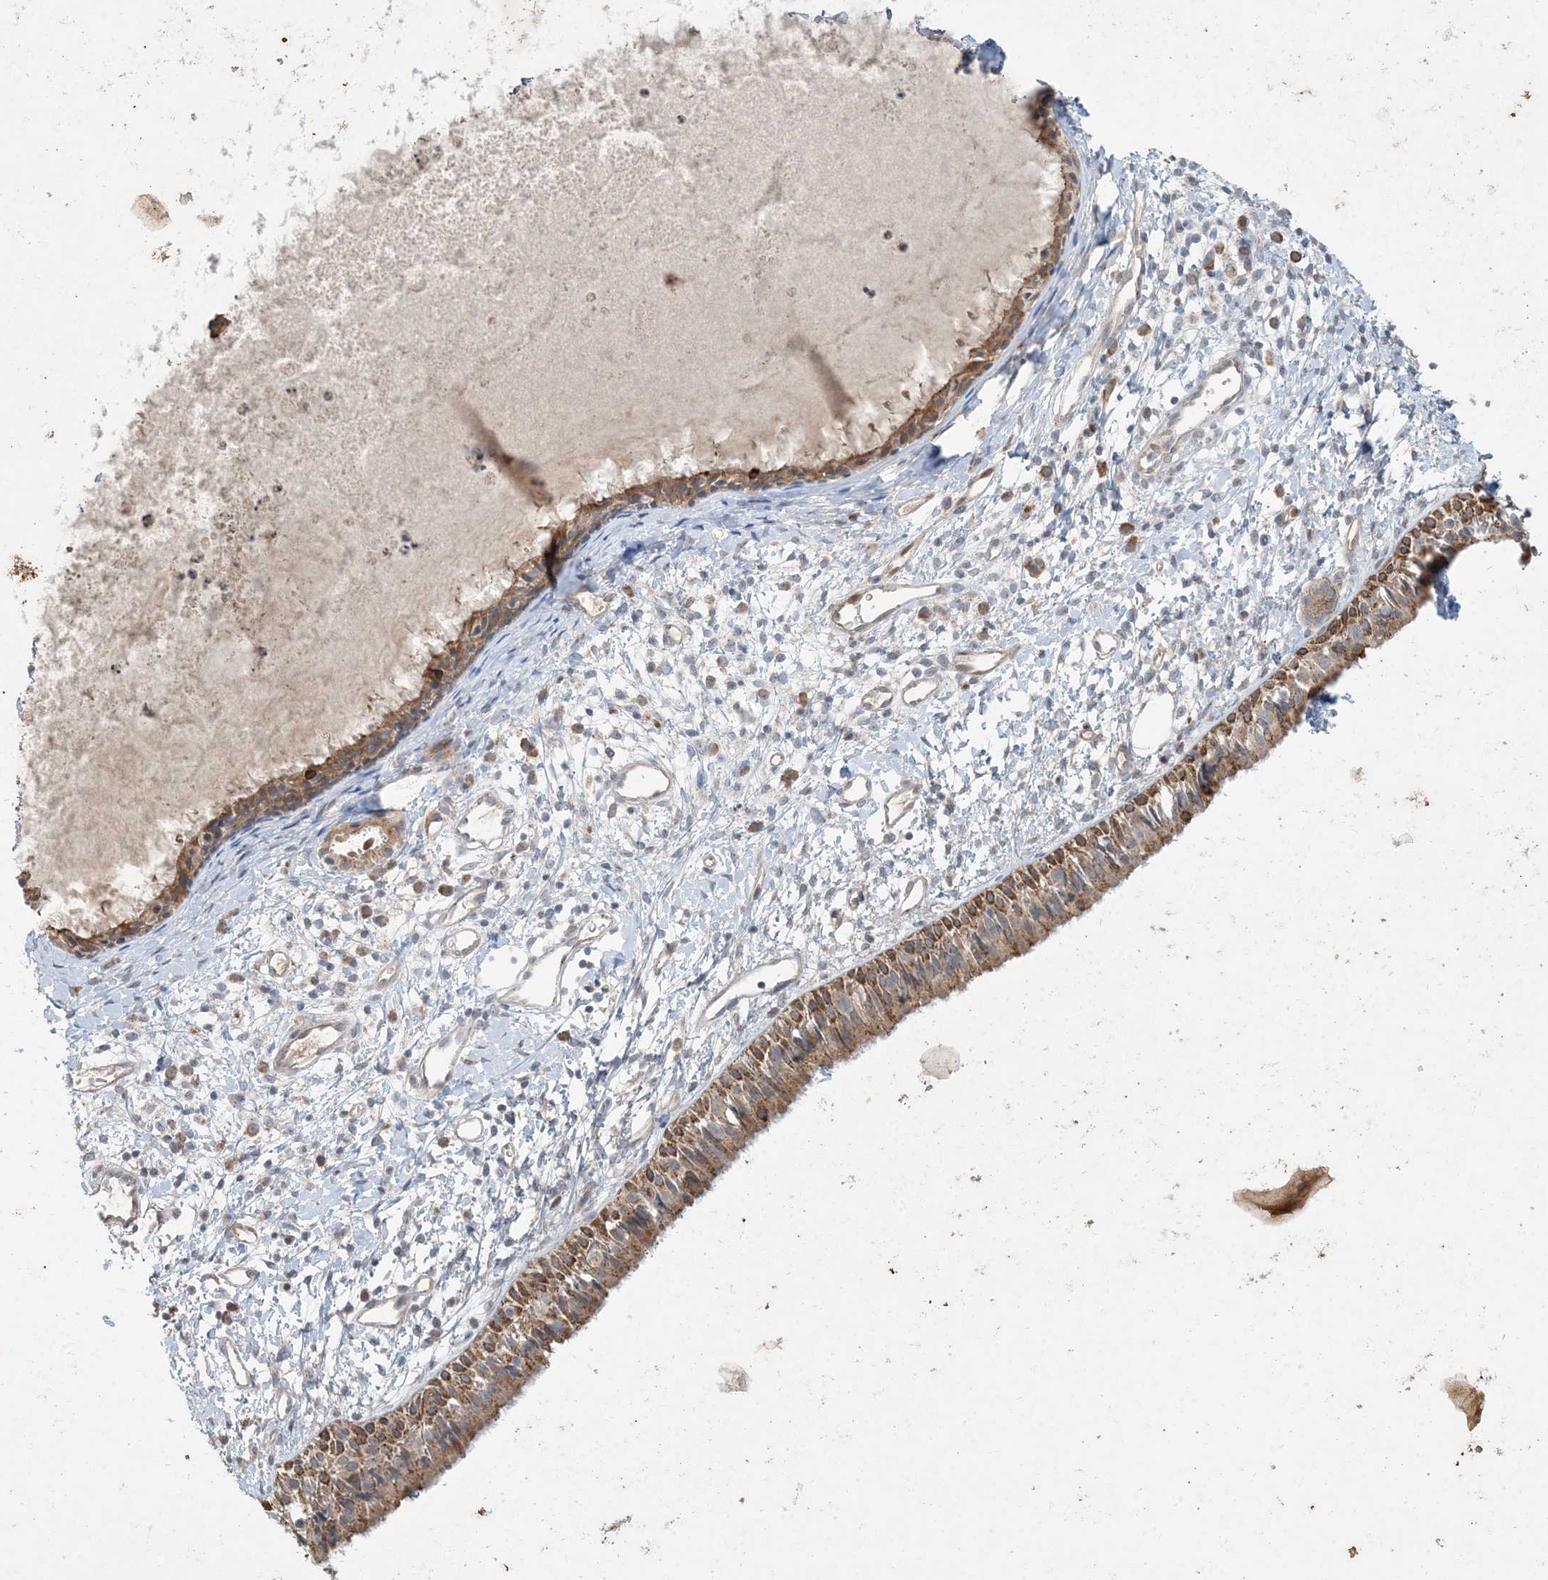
{"staining": {"intensity": "moderate", "quantity": ">75%", "location": "cytoplasmic/membranous"}, "tissue": "nasopharynx", "cell_type": "Respiratory epithelial cells", "image_type": "normal", "snomed": [{"axis": "morphology", "description": "Normal tissue, NOS"}, {"axis": "topography", "description": "Nasopharynx"}], "caption": "Moderate cytoplasmic/membranous protein positivity is appreciated in about >75% of respiratory epithelial cells in nasopharynx.", "gene": "MRPS18A", "patient": {"sex": "male", "age": 22}}